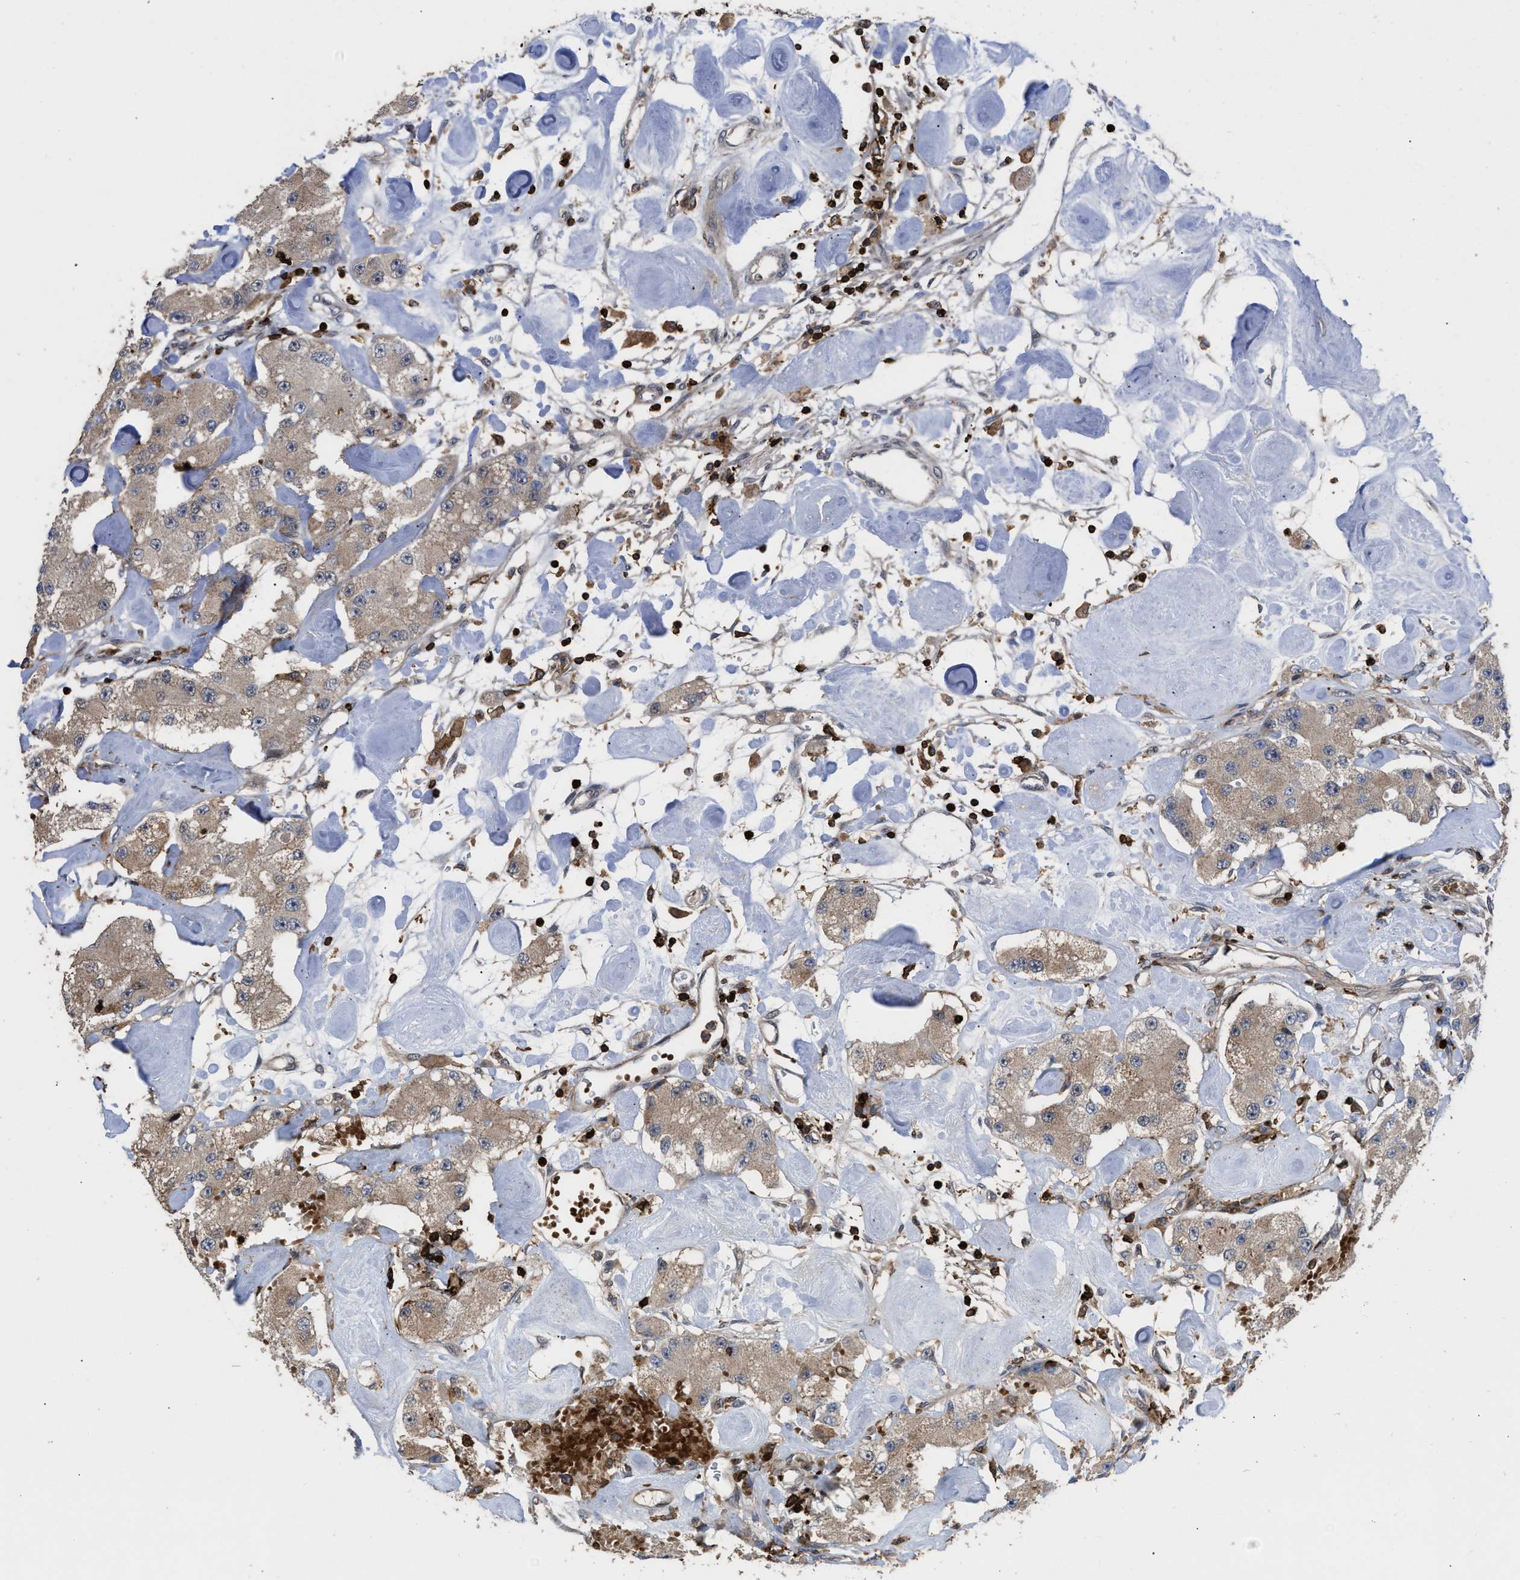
{"staining": {"intensity": "weak", "quantity": ">75%", "location": "cytoplasmic/membranous"}, "tissue": "carcinoid", "cell_type": "Tumor cells", "image_type": "cancer", "snomed": [{"axis": "morphology", "description": "Carcinoid, malignant, NOS"}, {"axis": "topography", "description": "Pancreas"}], "caption": "Immunohistochemical staining of human carcinoid (malignant) reveals low levels of weak cytoplasmic/membranous protein positivity in approximately >75% of tumor cells.", "gene": "PTPRE", "patient": {"sex": "male", "age": 41}}